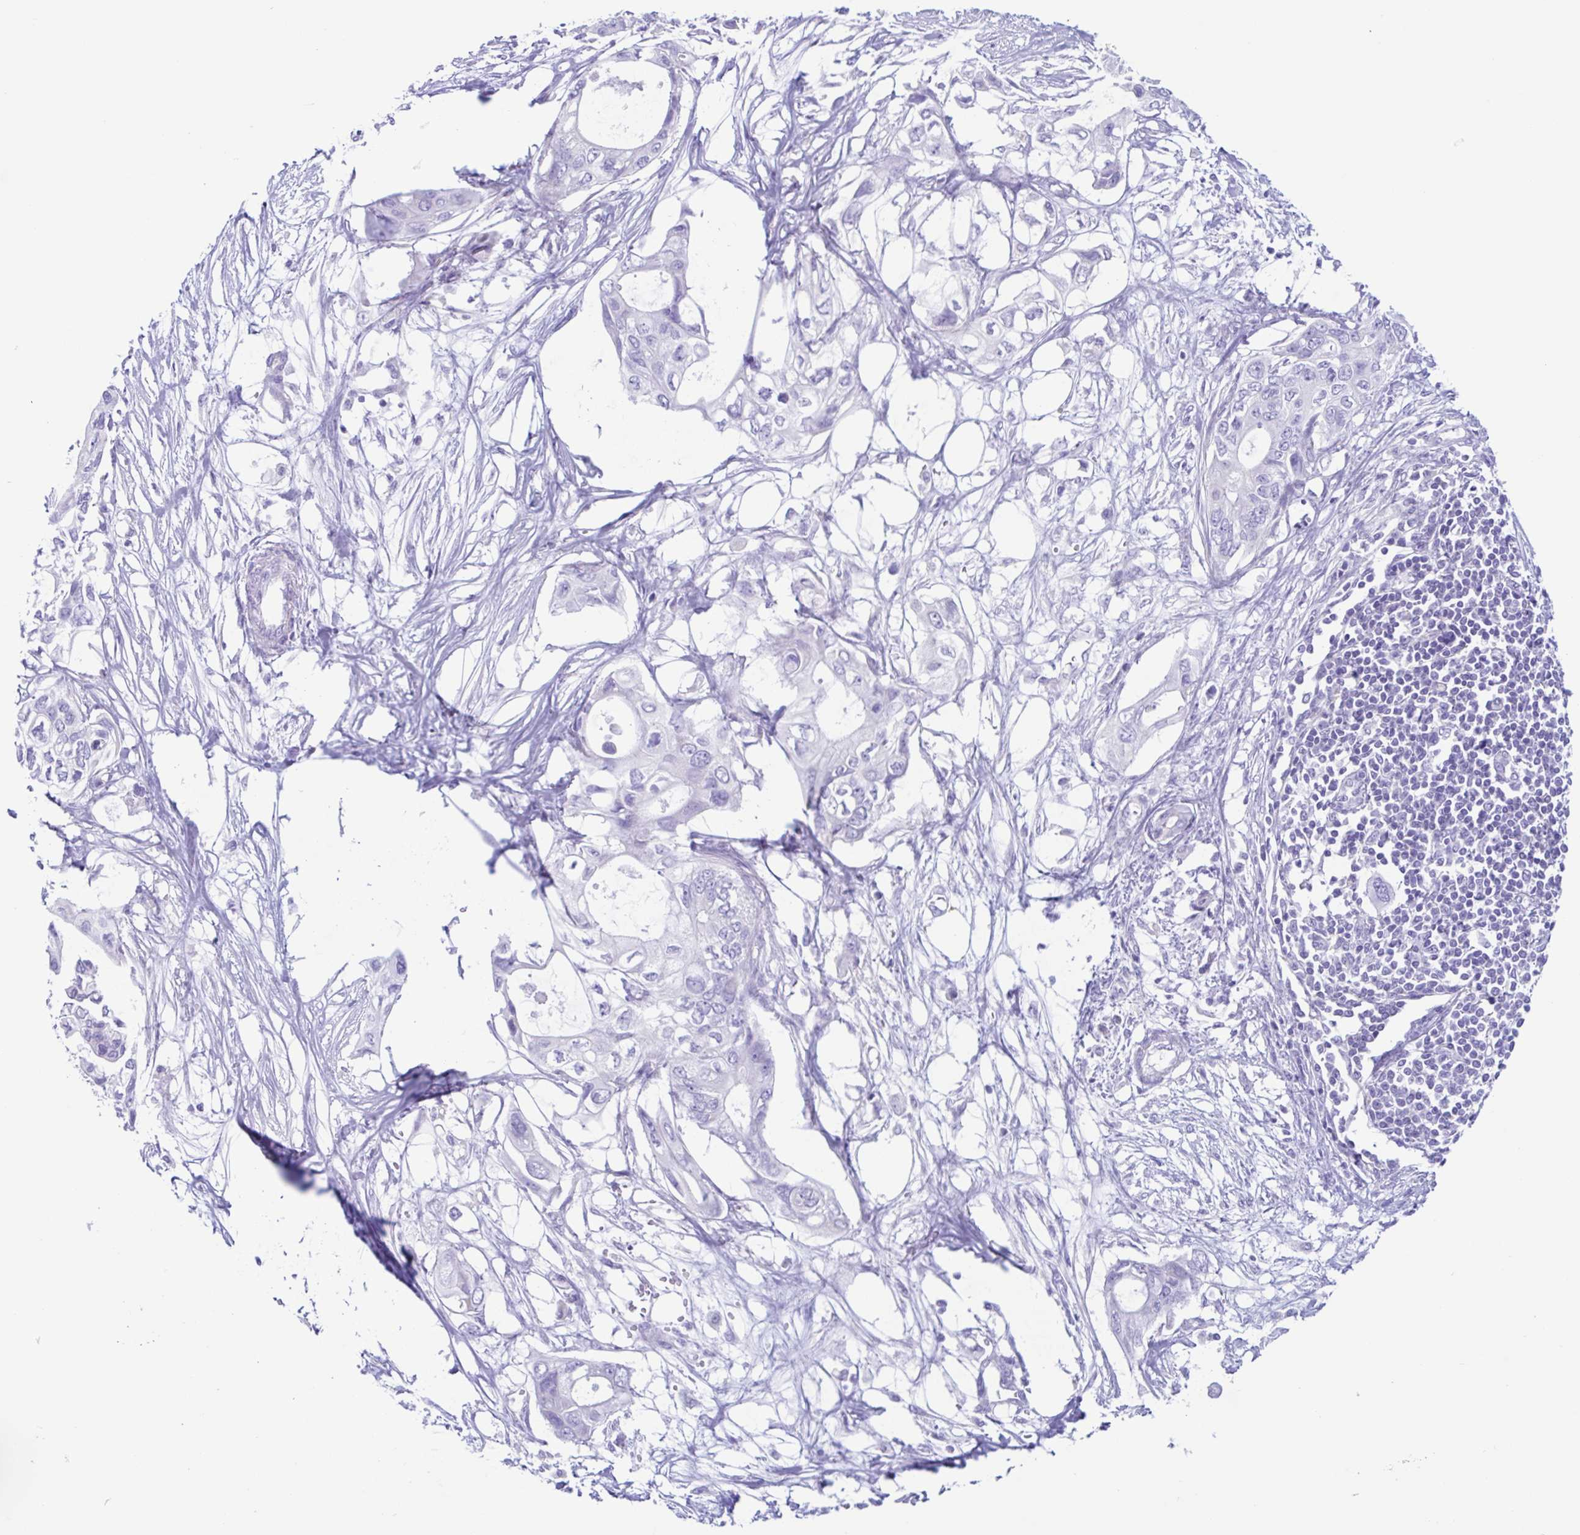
{"staining": {"intensity": "negative", "quantity": "none", "location": "none"}, "tissue": "pancreatic cancer", "cell_type": "Tumor cells", "image_type": "cancer", "snomed": [{"axis": "morphology", "description": "Adenocarcinoma, NOS"}, {"axis": "topography", "description": "Pancreas"}], "caption": "High power microscopy image of an IHC micrograph of pancreatic cancer (adenocarcinoma), revealing no significant expression in tumor cells.", "gene": "ACTRT3", "patient": {"sex": "female", "age": 63}}